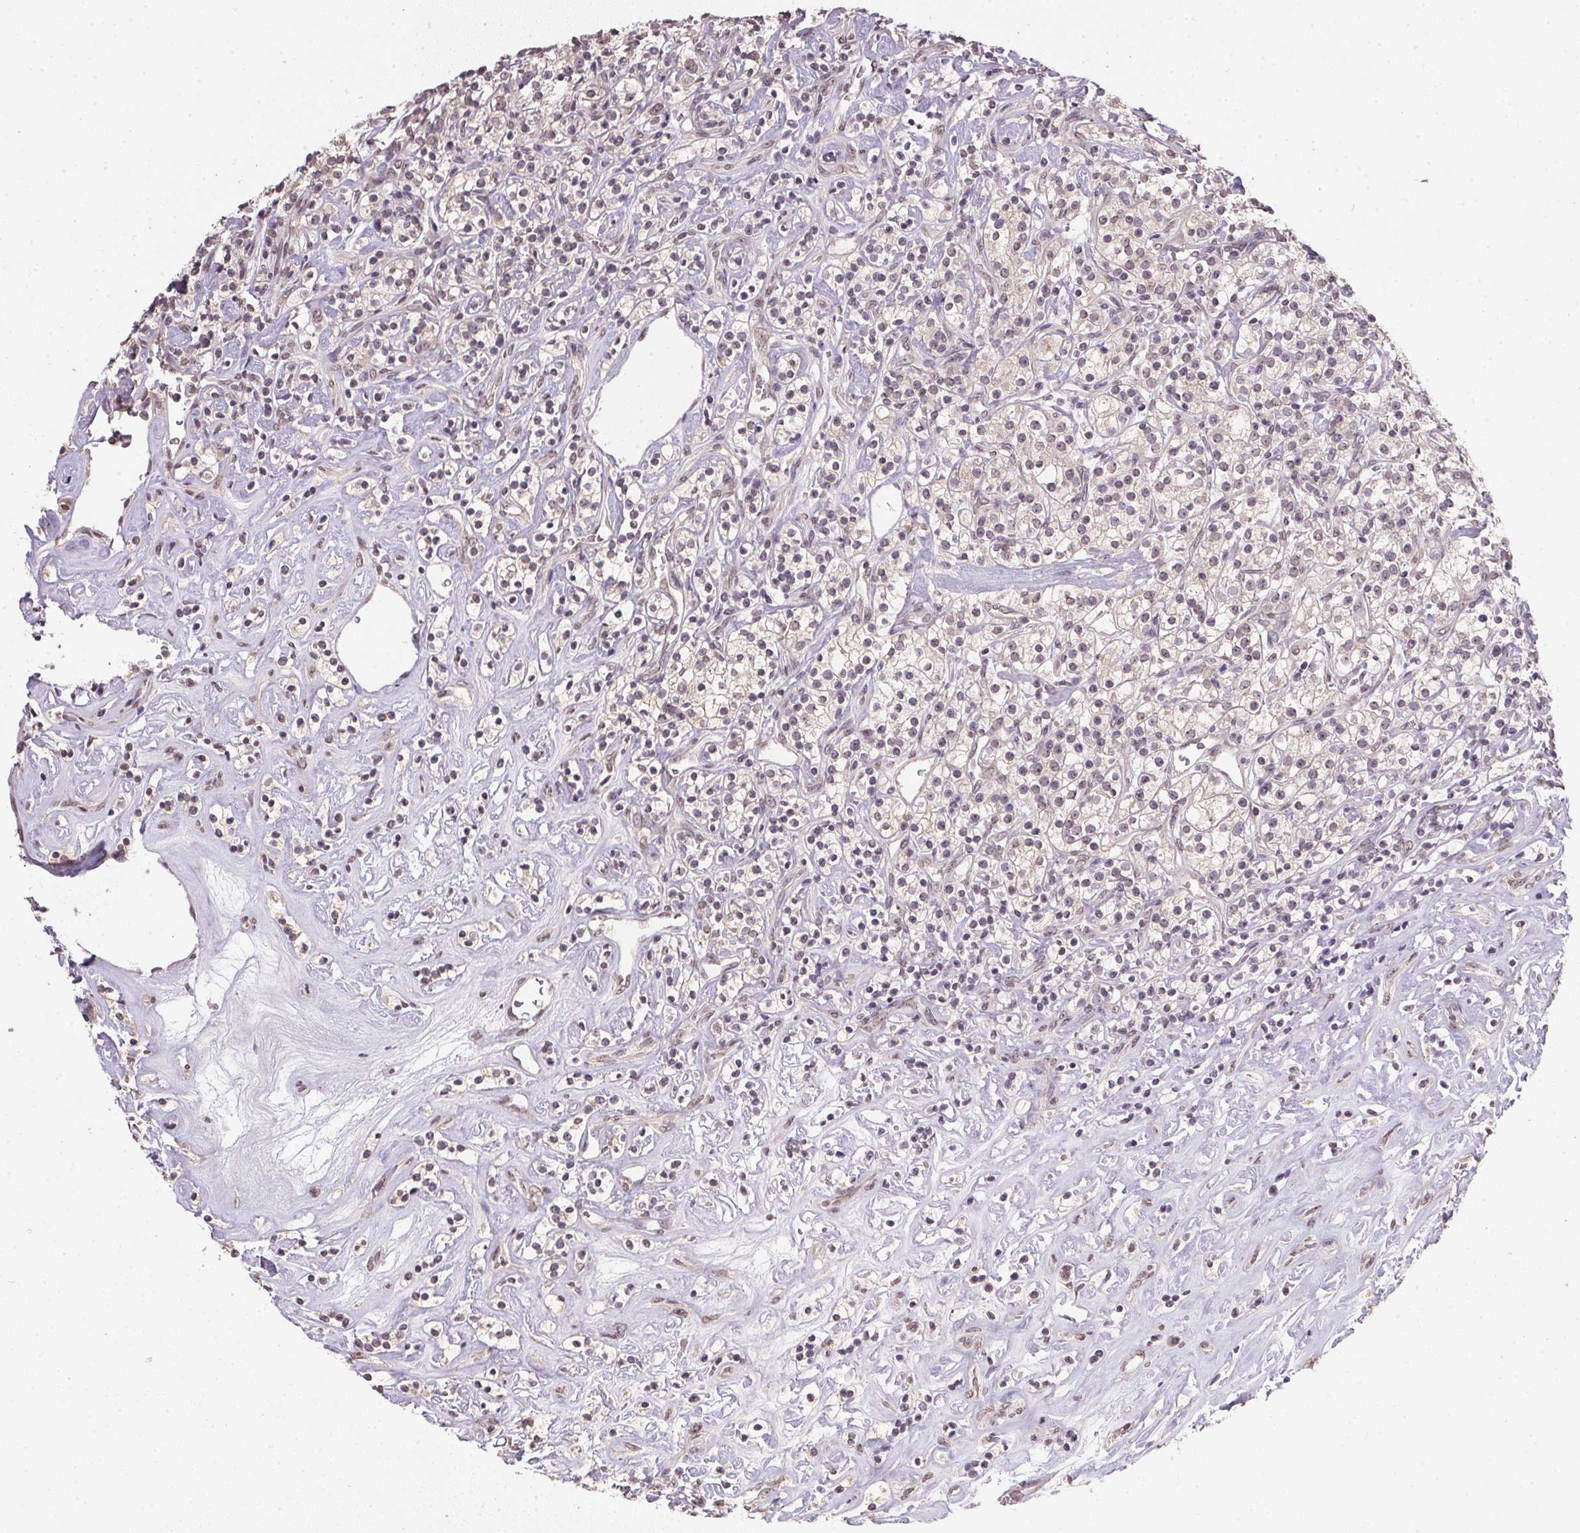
{"staining": {"intensity": "weak", "quantity": "<25%", "location": "cytoplasmic/membranous"}, "tissue": "renal cancer", "cell_type": "Tumor cells", "image_type": "cancer", "snomed": [{"axis": "morphology", "description": "Adenocarcinoma, NOS"}, {"axis": "topography", "description": "Kidney"}], "caption": "DAB (3,3'-diaminobenzidine) immunohistochemical staining of renal cancer (adenocarcinoma) reveals no significant staining in tumor cells.", "gene": "PPP4R4", "patient": {"sex": "male", "age": 77}}